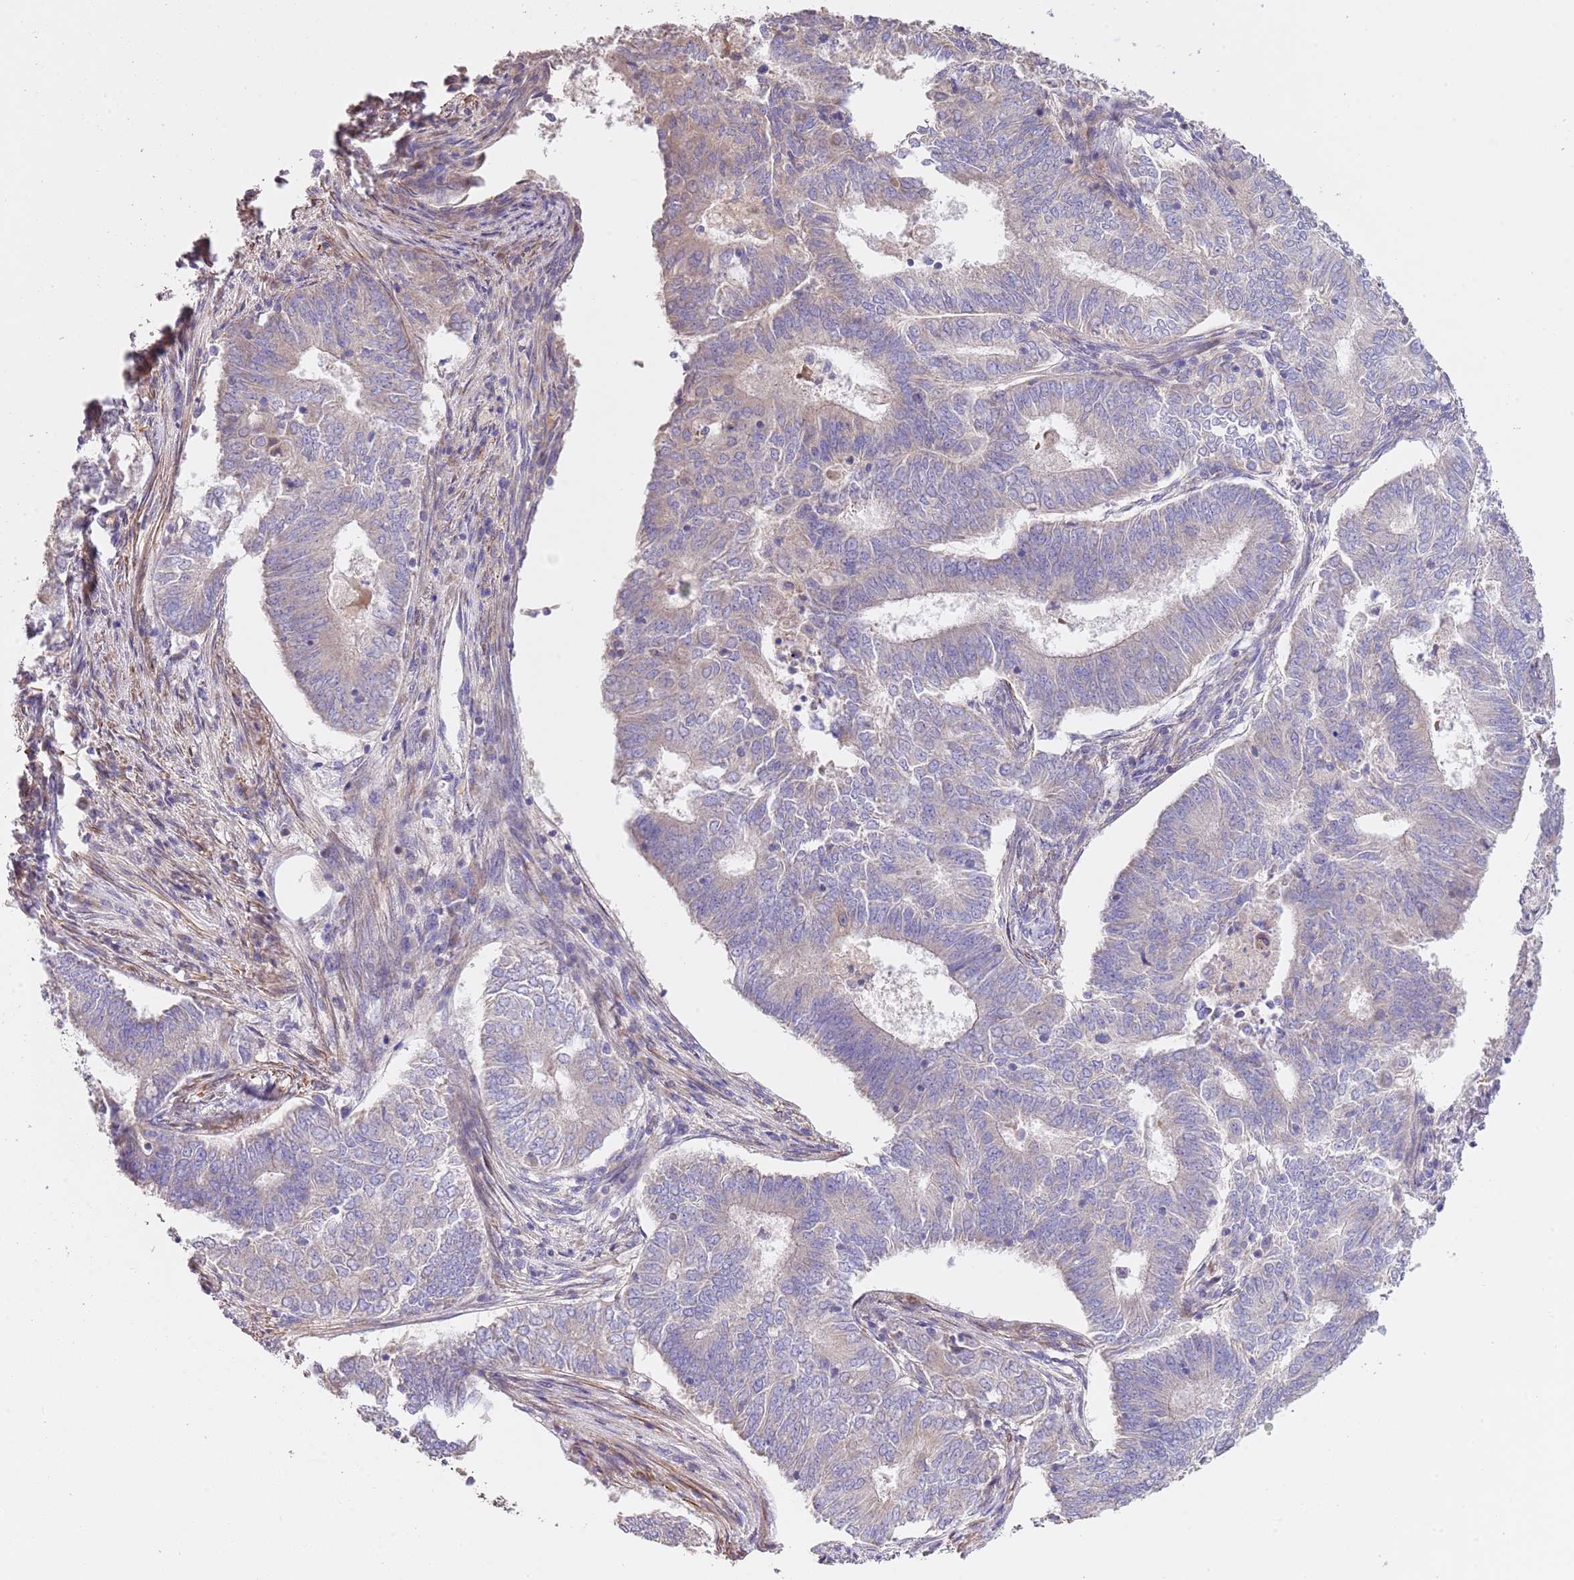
{"staining": {"intensity": "negative", "quantity": "none", "location": "none"}, "tissue": "endometrial cancer", "cell_type": "Tumor cells", "image_type": "cancer", "snomed": [{"axis": "morphology", "description": "Adenocarcinoma, NOS"}, {"axis": "topography", "description": "Endometrium"}], "caption": "High power microscopy histopathology image of an immunohistochemistry micrograph of adenocarcinoma (endometrial), revealing no significant expression in tumor cells.", "gene": "PIGA", "patient": {"sex": "female", "age": 62}}